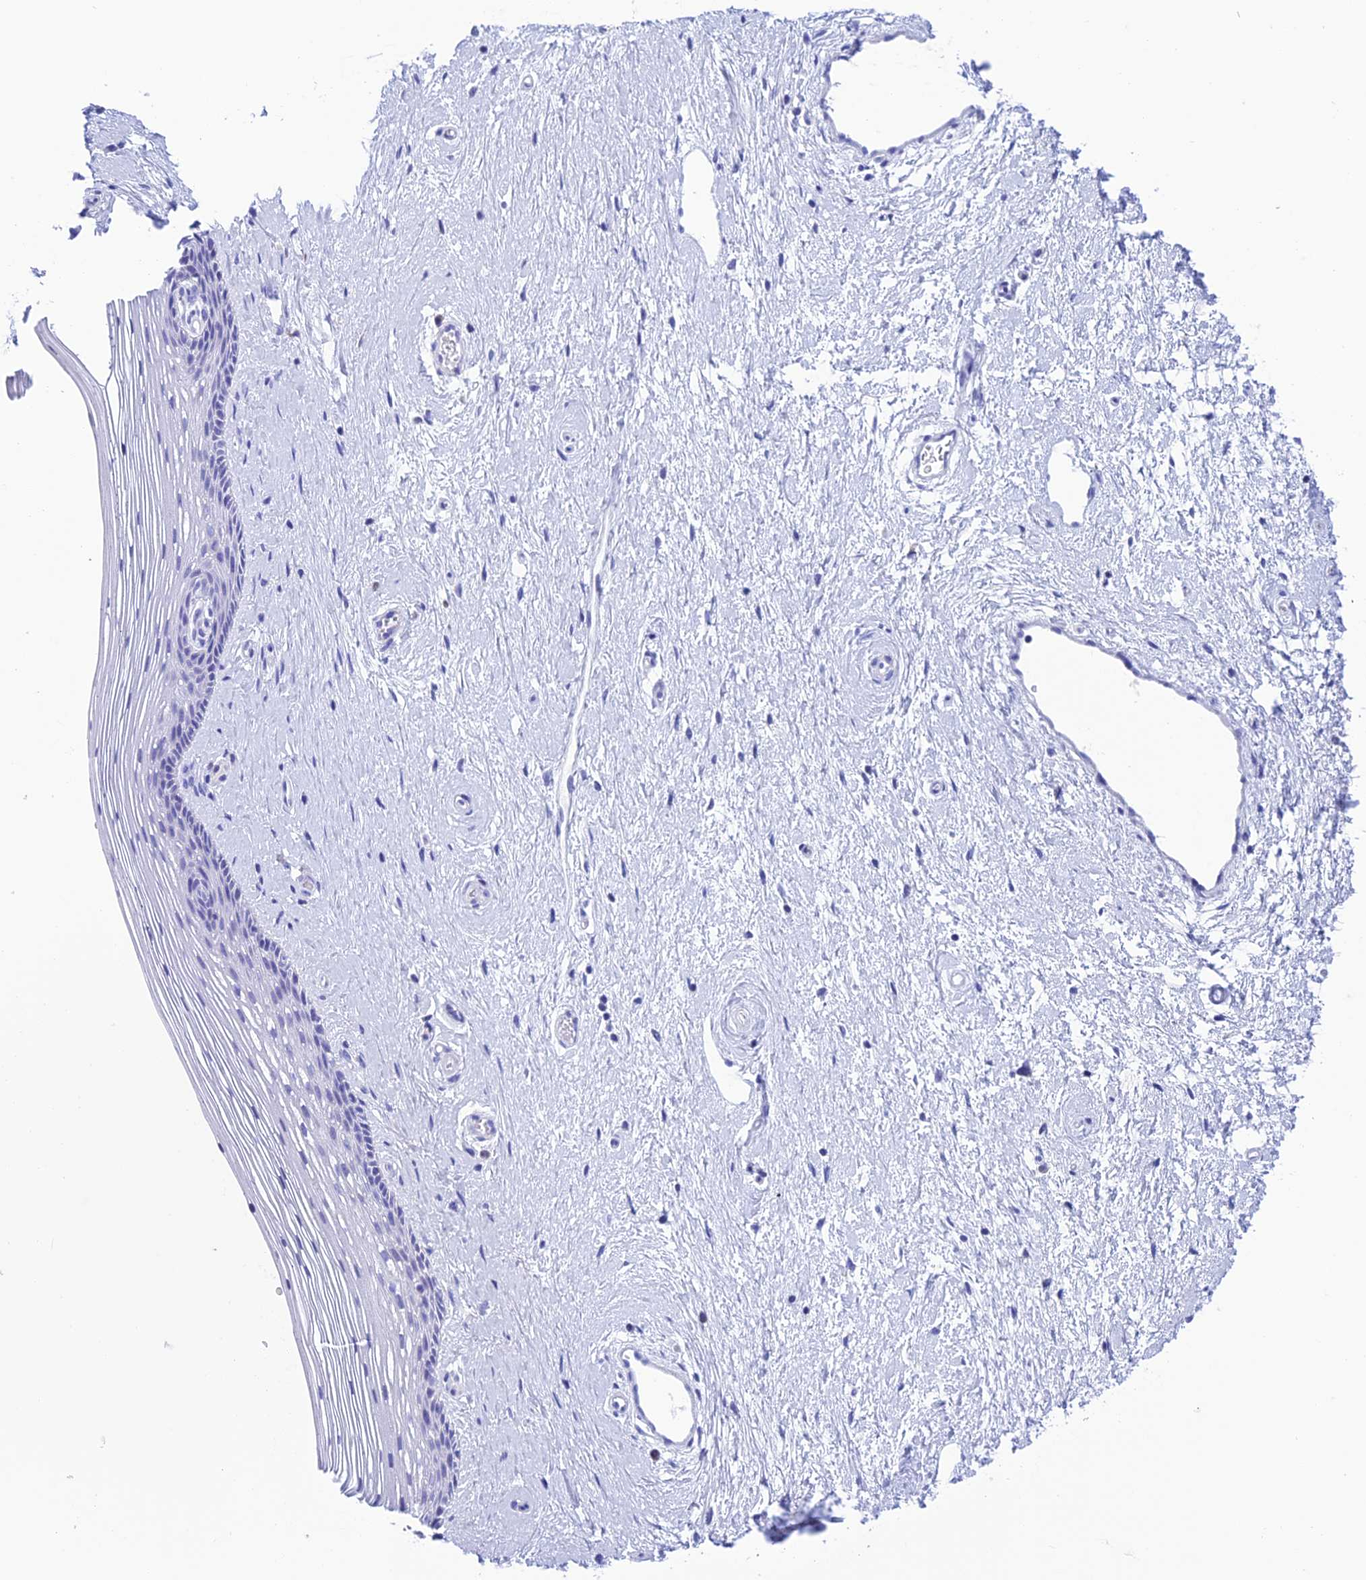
{"staining": {"intensity": "negative", "quantity": "none", "location": "none"}, "tissue": "vagina", "cell_type": "Squamous epithelial cells", "image_type": "normal", "snomed": [{"axis": "morphology", "description": "Normal tissue, NOS"}, {"axis": "topography", "description": "Vagina"}], "caption": "The immunohistochemistry photomicrograph has no significant staining in squamous epithelial cells of vagina. (DAB (3,3'-diaminobenzidine) immunohistochemistry, high magnification).", "gene": "NXPE4", "patient": {"sex": "female", "age": 46}}